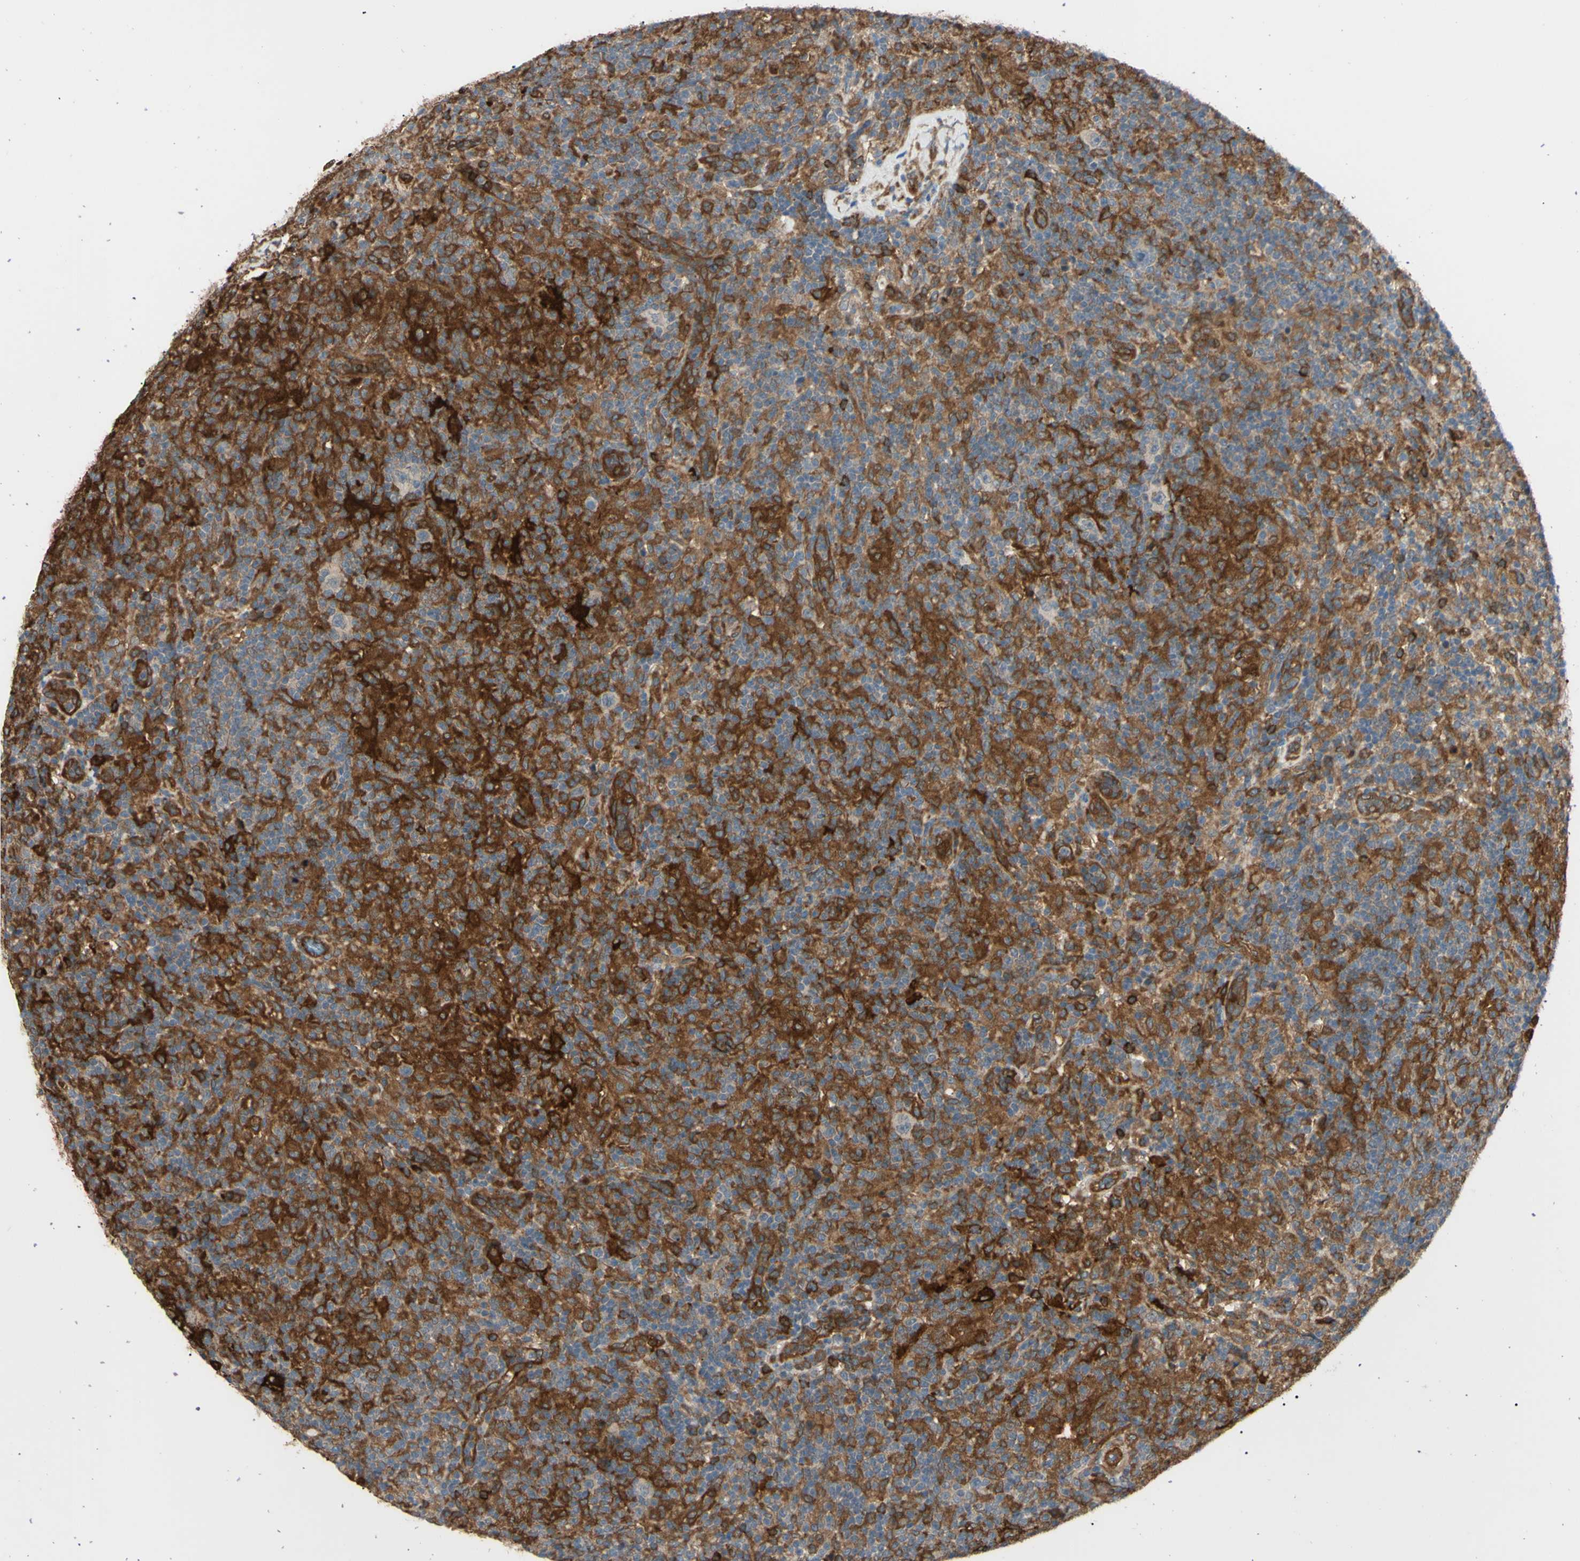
{"staining": {"intensity": "weak", "quantity": "25%-75%", "location": "cytoplasmic/membranous"}, "tissue": "lymphoma", "cell_type": "Tumor cells", "image_type": "cancer", "snomed": [{"axis": "morphology", "description": "Hodgkin's disease, NOS"}, {"axis": "topography", "description": "Lymph node"}], "caption": "Tumor cells display low levels of weak cytoplasmic/membranous positivity in about 25%-75% of cells in Hodgkin's disease.", "gene": "PTPN12", "patient": {"sex": "male", "age": 70}}